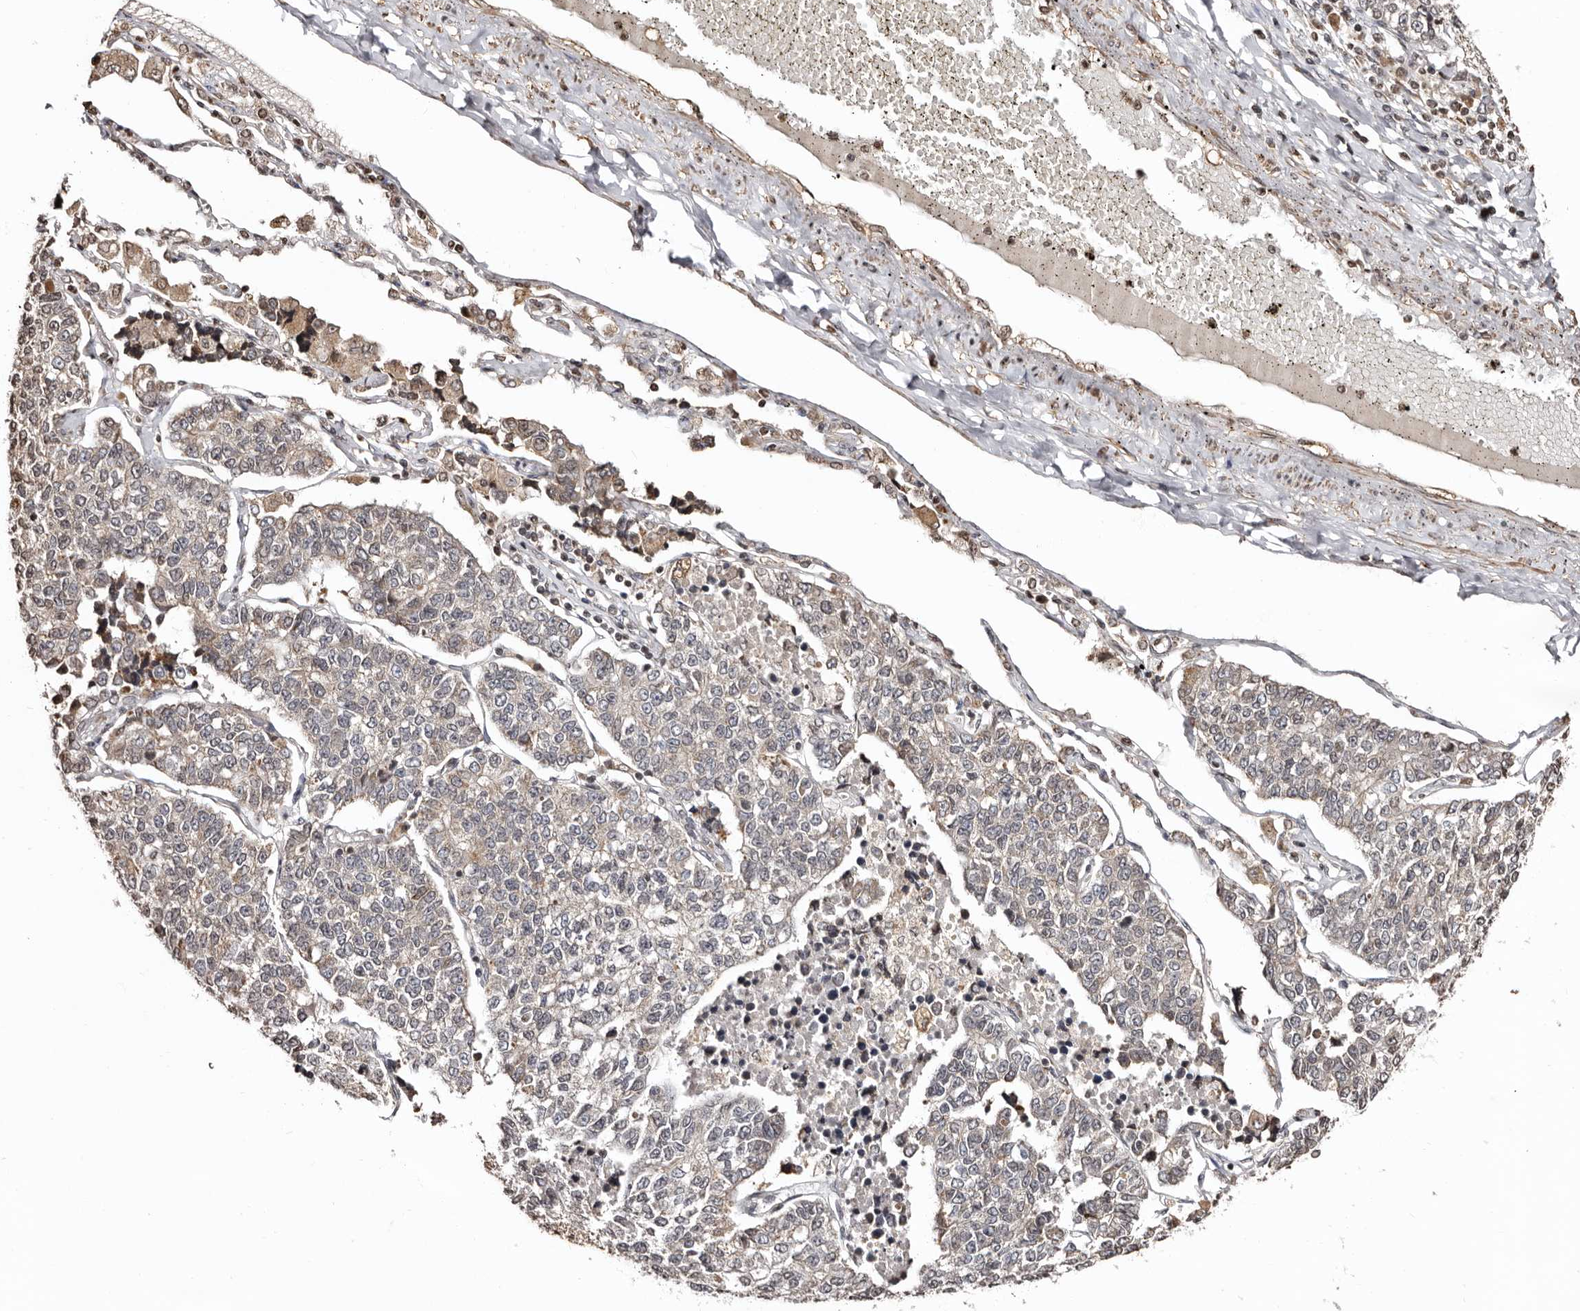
{"staining": {"intensity": "weak", "quantity": "<25%", "location": "cytoplasmic/membranous"}, "tissue": "lung cancer", "cell_type": "Tumor cells", "image_type": "cancer", "snomed": [{"axis": "morphology", "description": "Adenocarcinoma, NOS"}, {"axis": "topography", "description": "Lung"}], "caption": "Tumor cells are negative for brown protein staining in lung adenocarcinoma.", "gene": "CCDC190", "patient": {"sex": "male", "age": 49}}